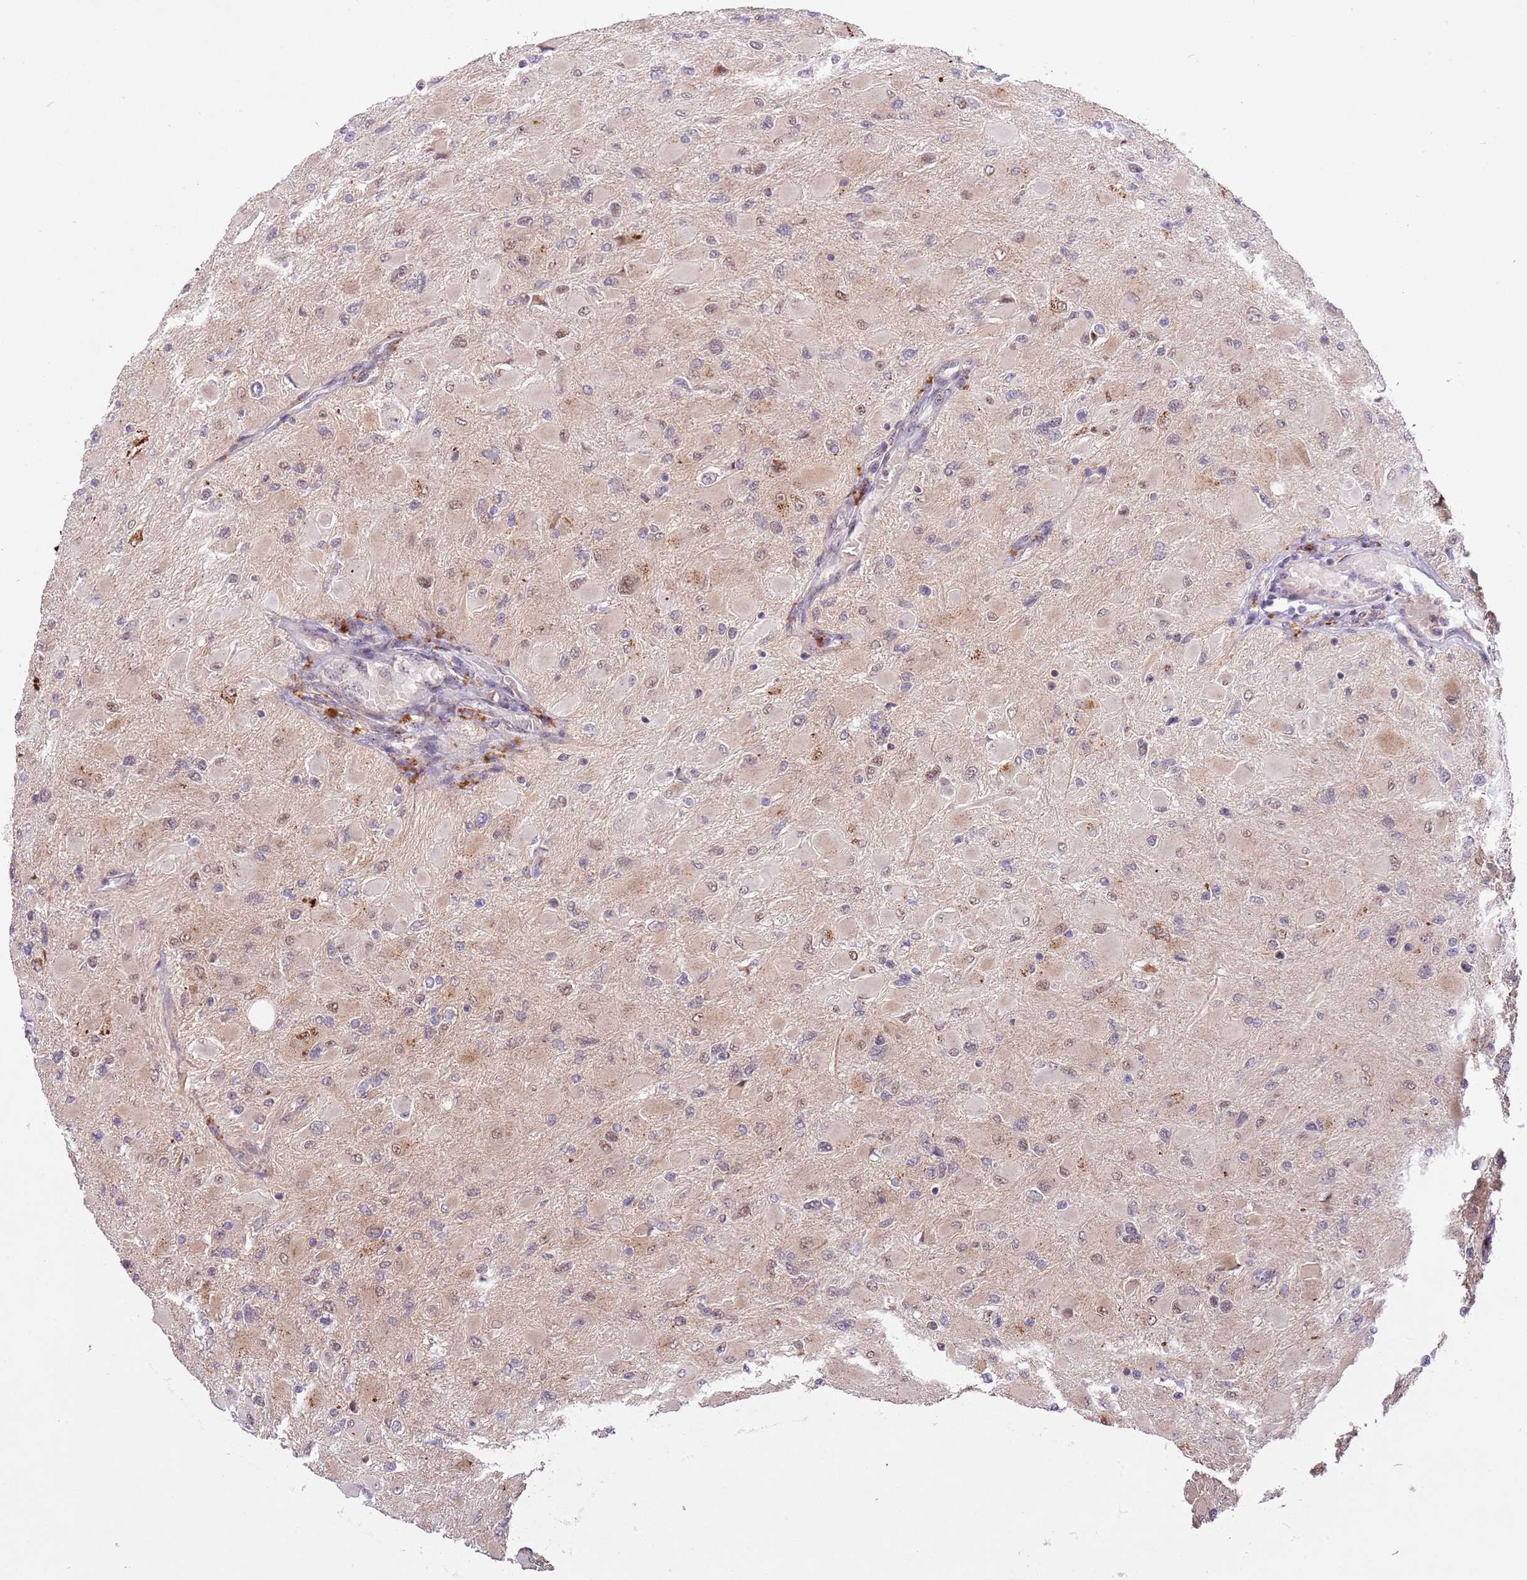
{"staining": {"intensity": "weak", "quantity": "<25%", "location": "nuclear"}, "tissue": "glioma", "cell_type": "Tumor cells", "image_type": "cancer", "snomed": [{"axis": "morphology", "description": "Glioma, malignant, High grade"}, {"axis": "topography", "description": "Cerebral cortex"}], "caption": "Tumor cells are negative for protein expression in human high-grade glioma (malignant). (DAB (3,3'-diaminobenzidine) immunohistochemistry (IHC), high magnification).", "gene": "TRIM27", "patient": {"sex": "female", "age": 36}}